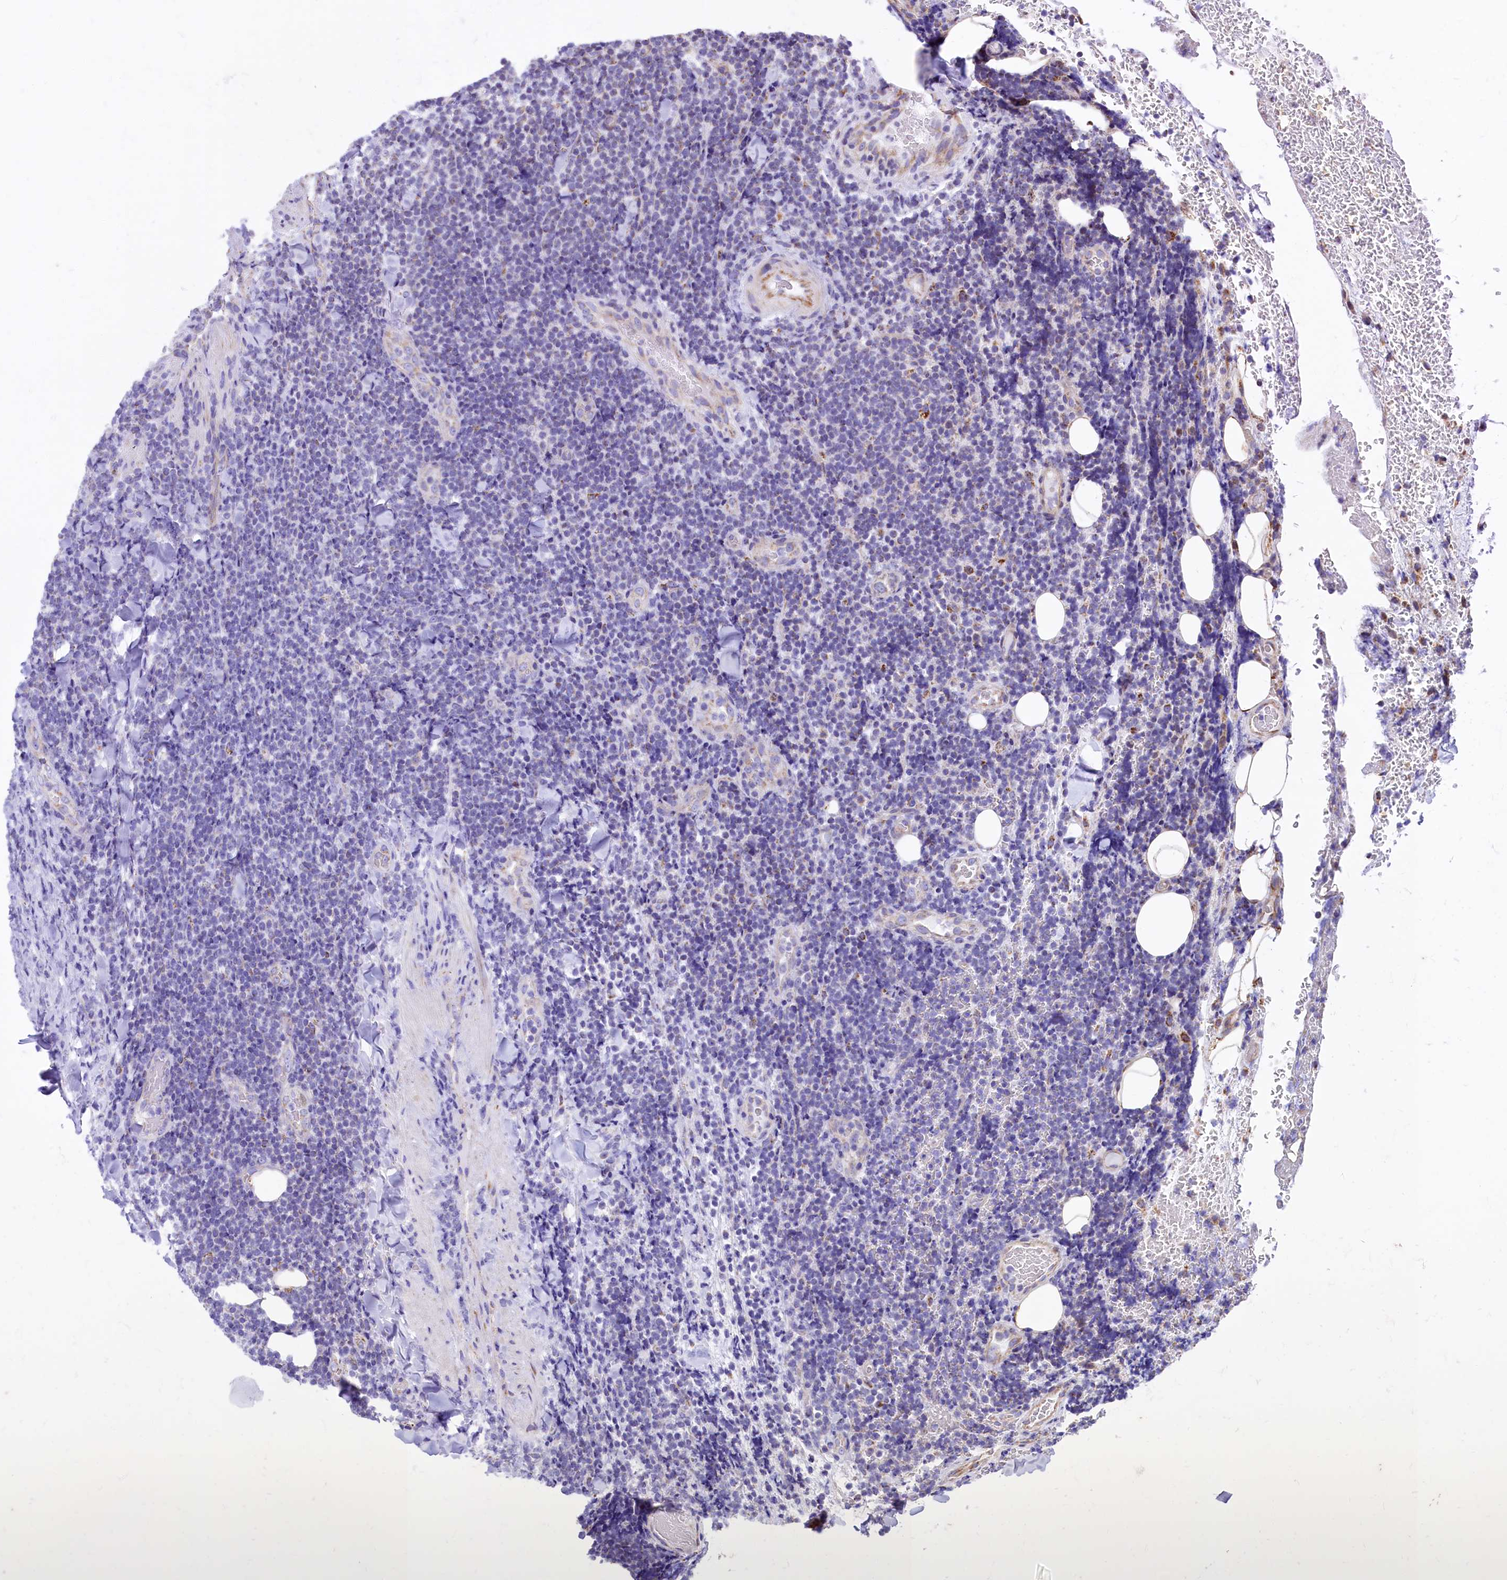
{"staining": {"intensity": "negative", "quantity": "none", "location": "none"}, "tissue": "lymphoma", "cell_type": "Tumor cells", "image_type": "cancer", "snomed": [{"axis": "morphology", "description": "Malignant lymphoma, non-Hodgkin's type, Low grade"}, {"axis": "topography", "description": "Lymph node"}], "caption": "The photomicrograph demonstrates no significant staining in tumor cells of low-grade malignant lymphoma, non-Hodgkin's type.", "gene": "VWCE", "patient": {"sex": "male", "age": 66}}